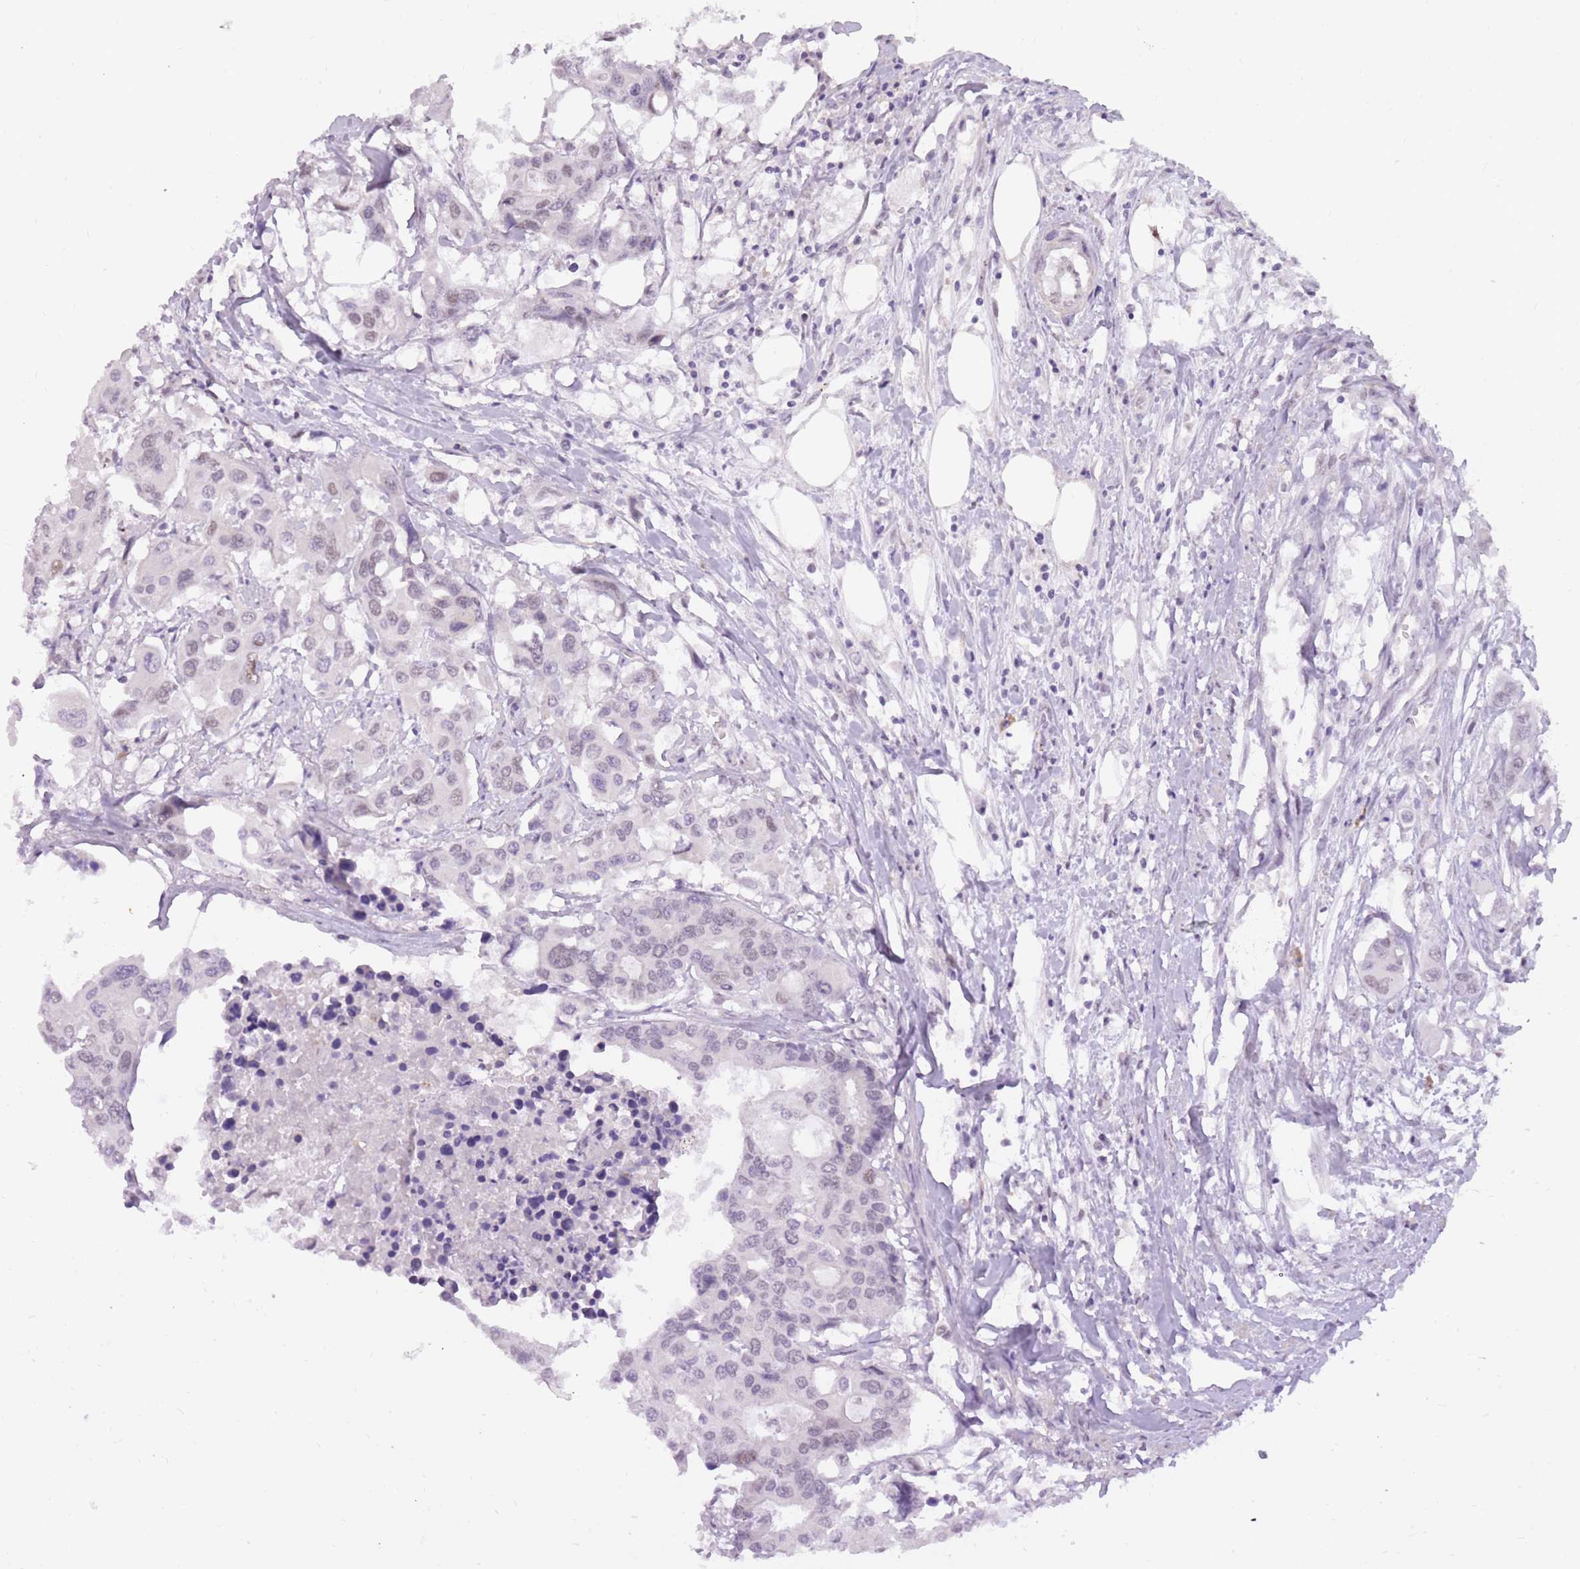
{"staining": {"intensity": "weak", "quantity": "25%-75%", "location": "nuclear"}, "tissue": "colorectal cancer", "cell_type": "Tumor cells", "image_type": "cancer", "snomed": [{"axis": "morphology", "description": "Adenocarcinoma, NOS"}, {"axis": "topography", "description": "Colon"}], "caption": "Immunohistochemistry (IHC) photomicrograph of adenocarcinoma (colorectal) stained for a protein (brown), which exhibits low levels of weak nuclear positivity in approximately 25%-75% of tumor cells.", "gene": "TIGD1", "patient": {"sex": "male", "age": 77}}